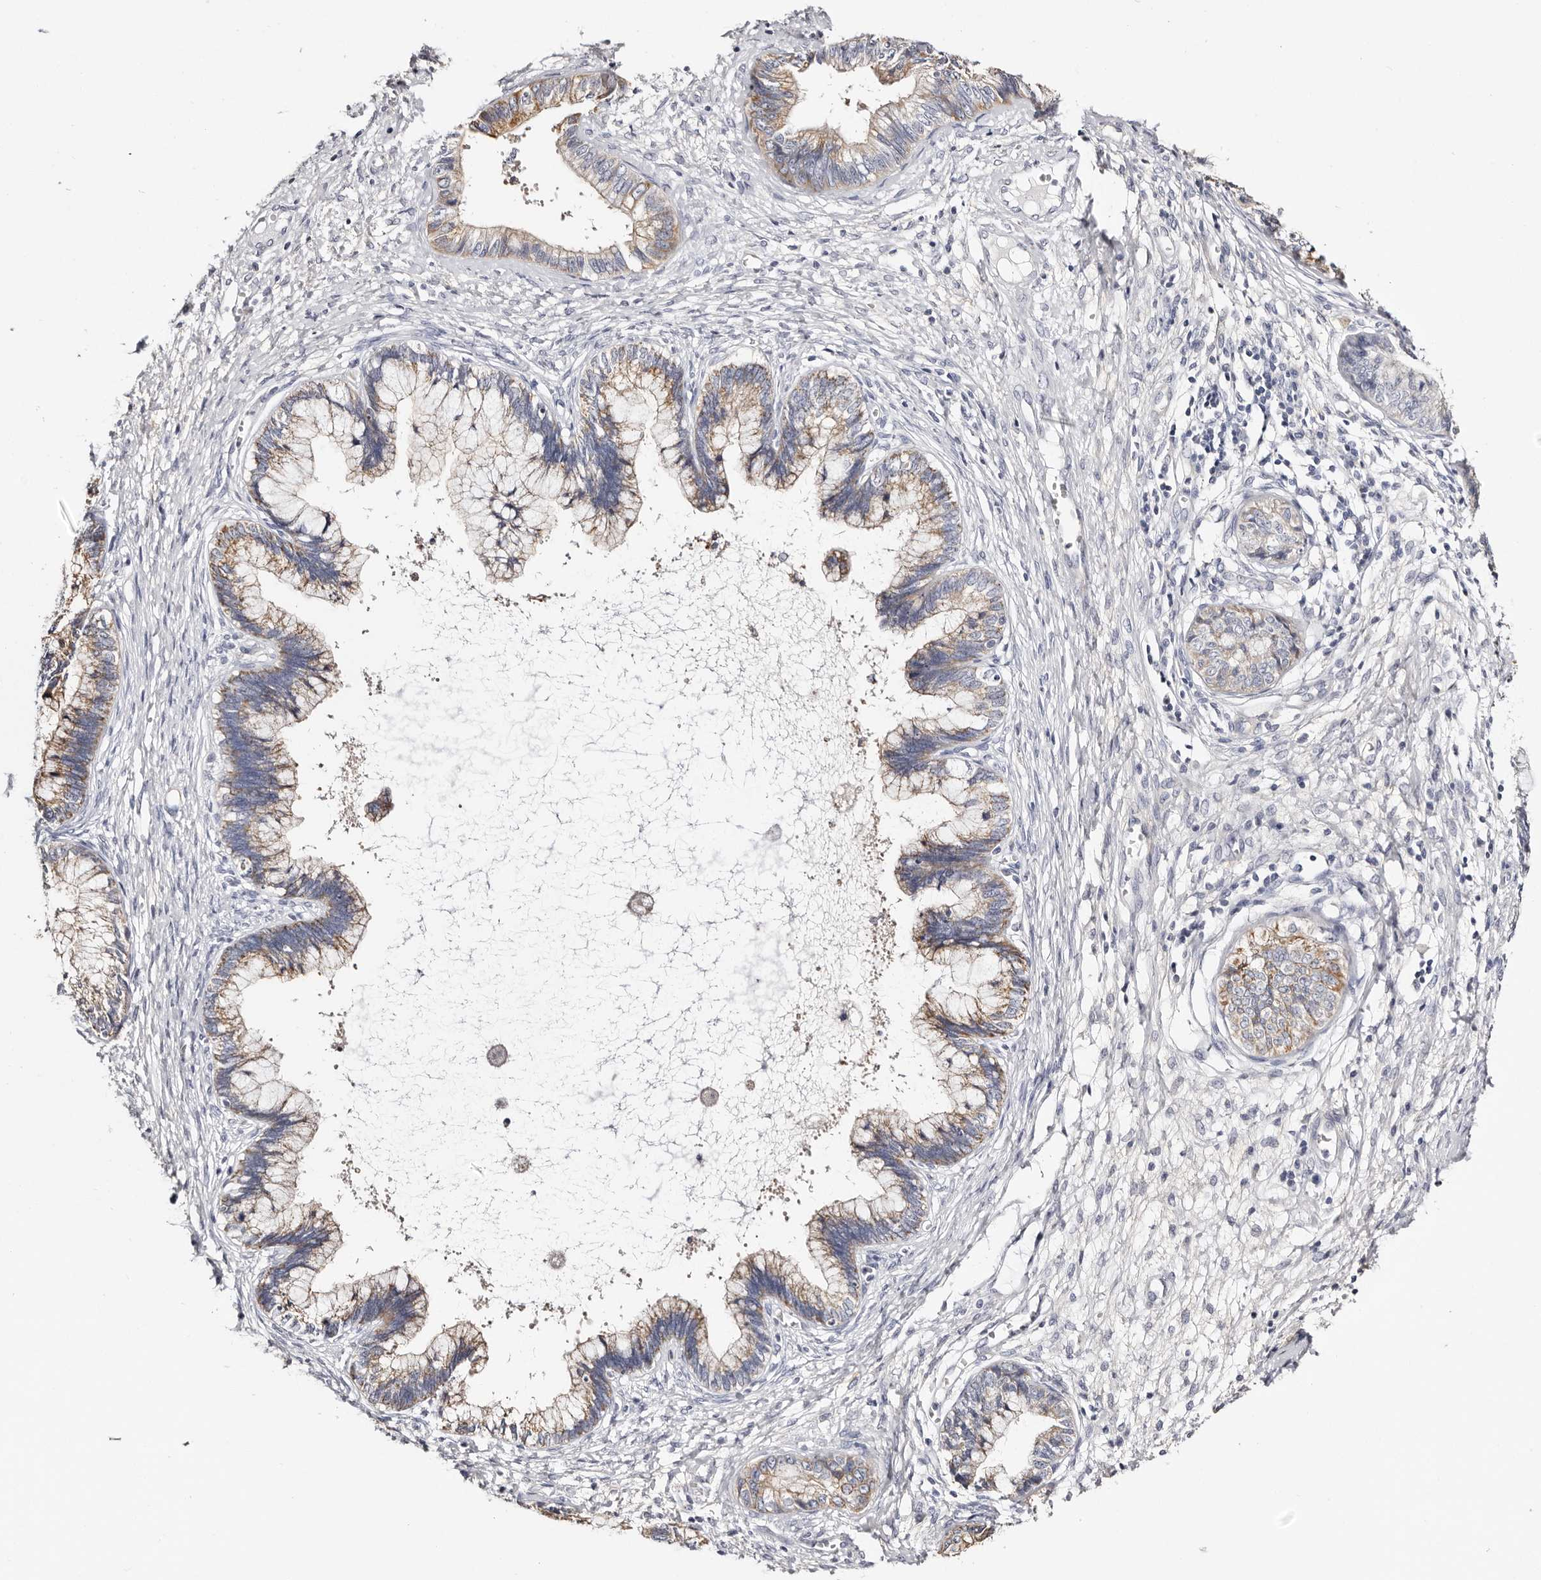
{"staining": {"intensity": "moderate", "quantity": ">75%", "location": "cytoplasmic/membranous"}, "tissue": "cervical cancer", "cell_type": "Tumor cells", "image_type": "cancer", "snomed": [{"axis": "morphology", "description": "Adenocarcinoma, NOS"}, {"axis": "topography", "description": "Cervix"}], "caption": "A brown stain shows moderate cytoplasmic/membranous staining of a protein in human cervical adenocarcinoma tumor cells.", "gene": "ROM1", "patient": {"sex": "female", "age": 44}}